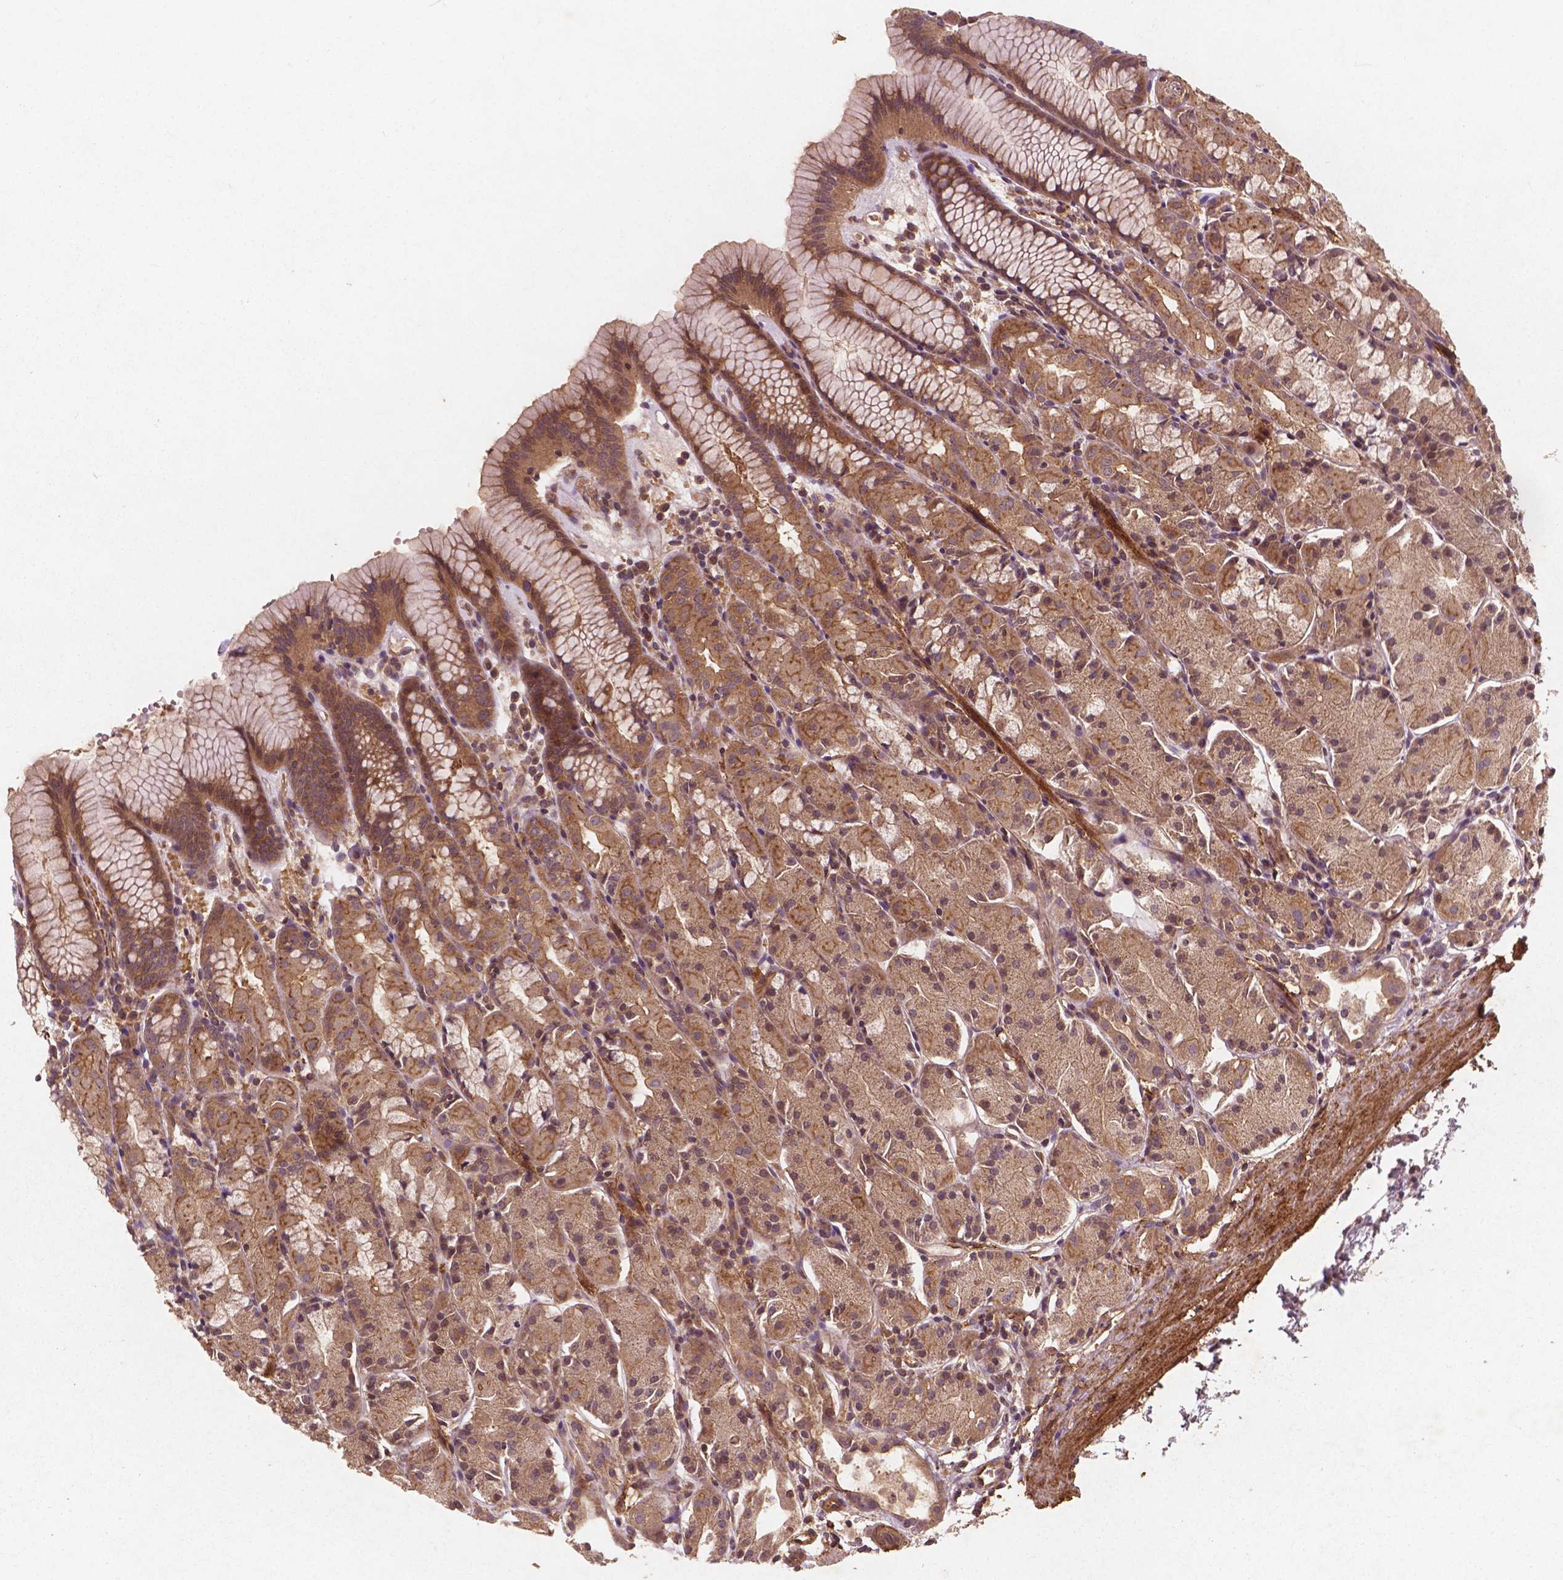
{"staining": {"intensity": "moderate", "quantity": ">75%", "location": "cytoplasmic/membranous"}, "tissue": "stomach", "cell_type": "Glandular cells", "image_type": "normal", "snomed": [{"axis": "morphology", "description": "Normal tissue, NOS"}, {"axis": "topography", "description": "Stomach, upper"}], "caption": "Immunohistochemical staining of benign stomach shows moderate cytoplasmic/membranous protein expression in about >75% of glandular cells. The staining was performed using DAB to visualize the protein expression in brown, while the nuclei were stained in blue with hematoxylin (Magnification: 20x).", "gene": "CYFIP1", "patient": {"sex": "male", "age": 47}}